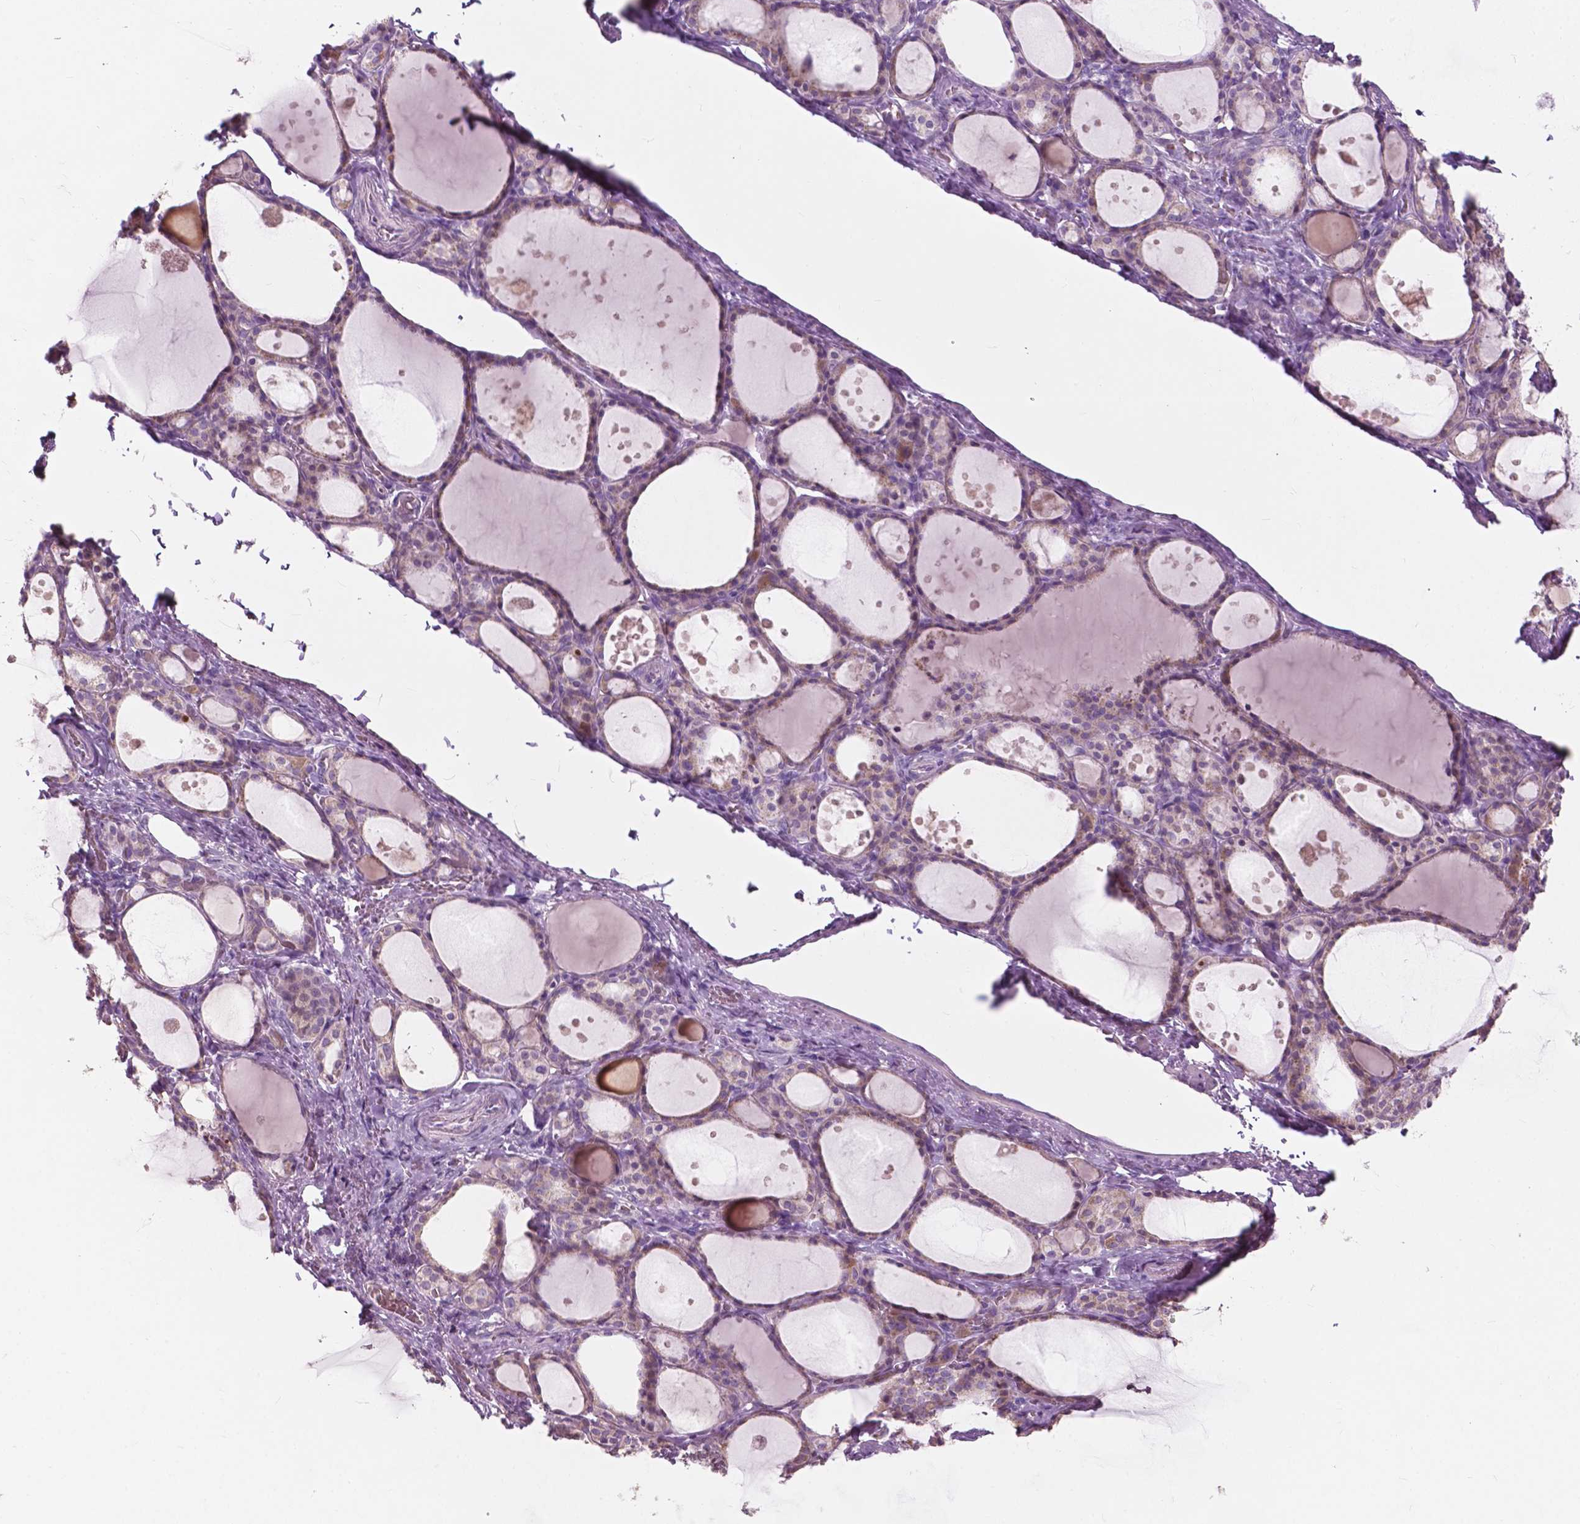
{"staining": {"intensity": "weak", "quantity": "25%-75%", "location": "cytoplasmic/membranous"}, "tissue": "thyroid gland", "cell_type": "Glandular cells", "image_type": "normal", "snomed": [{"axis": "morphology", "description": "Normal tissue, NOS"}, {"axis": "topography", "description": "Thyroid gland"}], "caption": "The histopathology image reveals a brown stain indicating the presence of a protein in the cytoplasmic/membranous of glandular cells in thyroid gland.", "gene": "NDUFS1", "patient": {"sex": "male", "age": 68}}